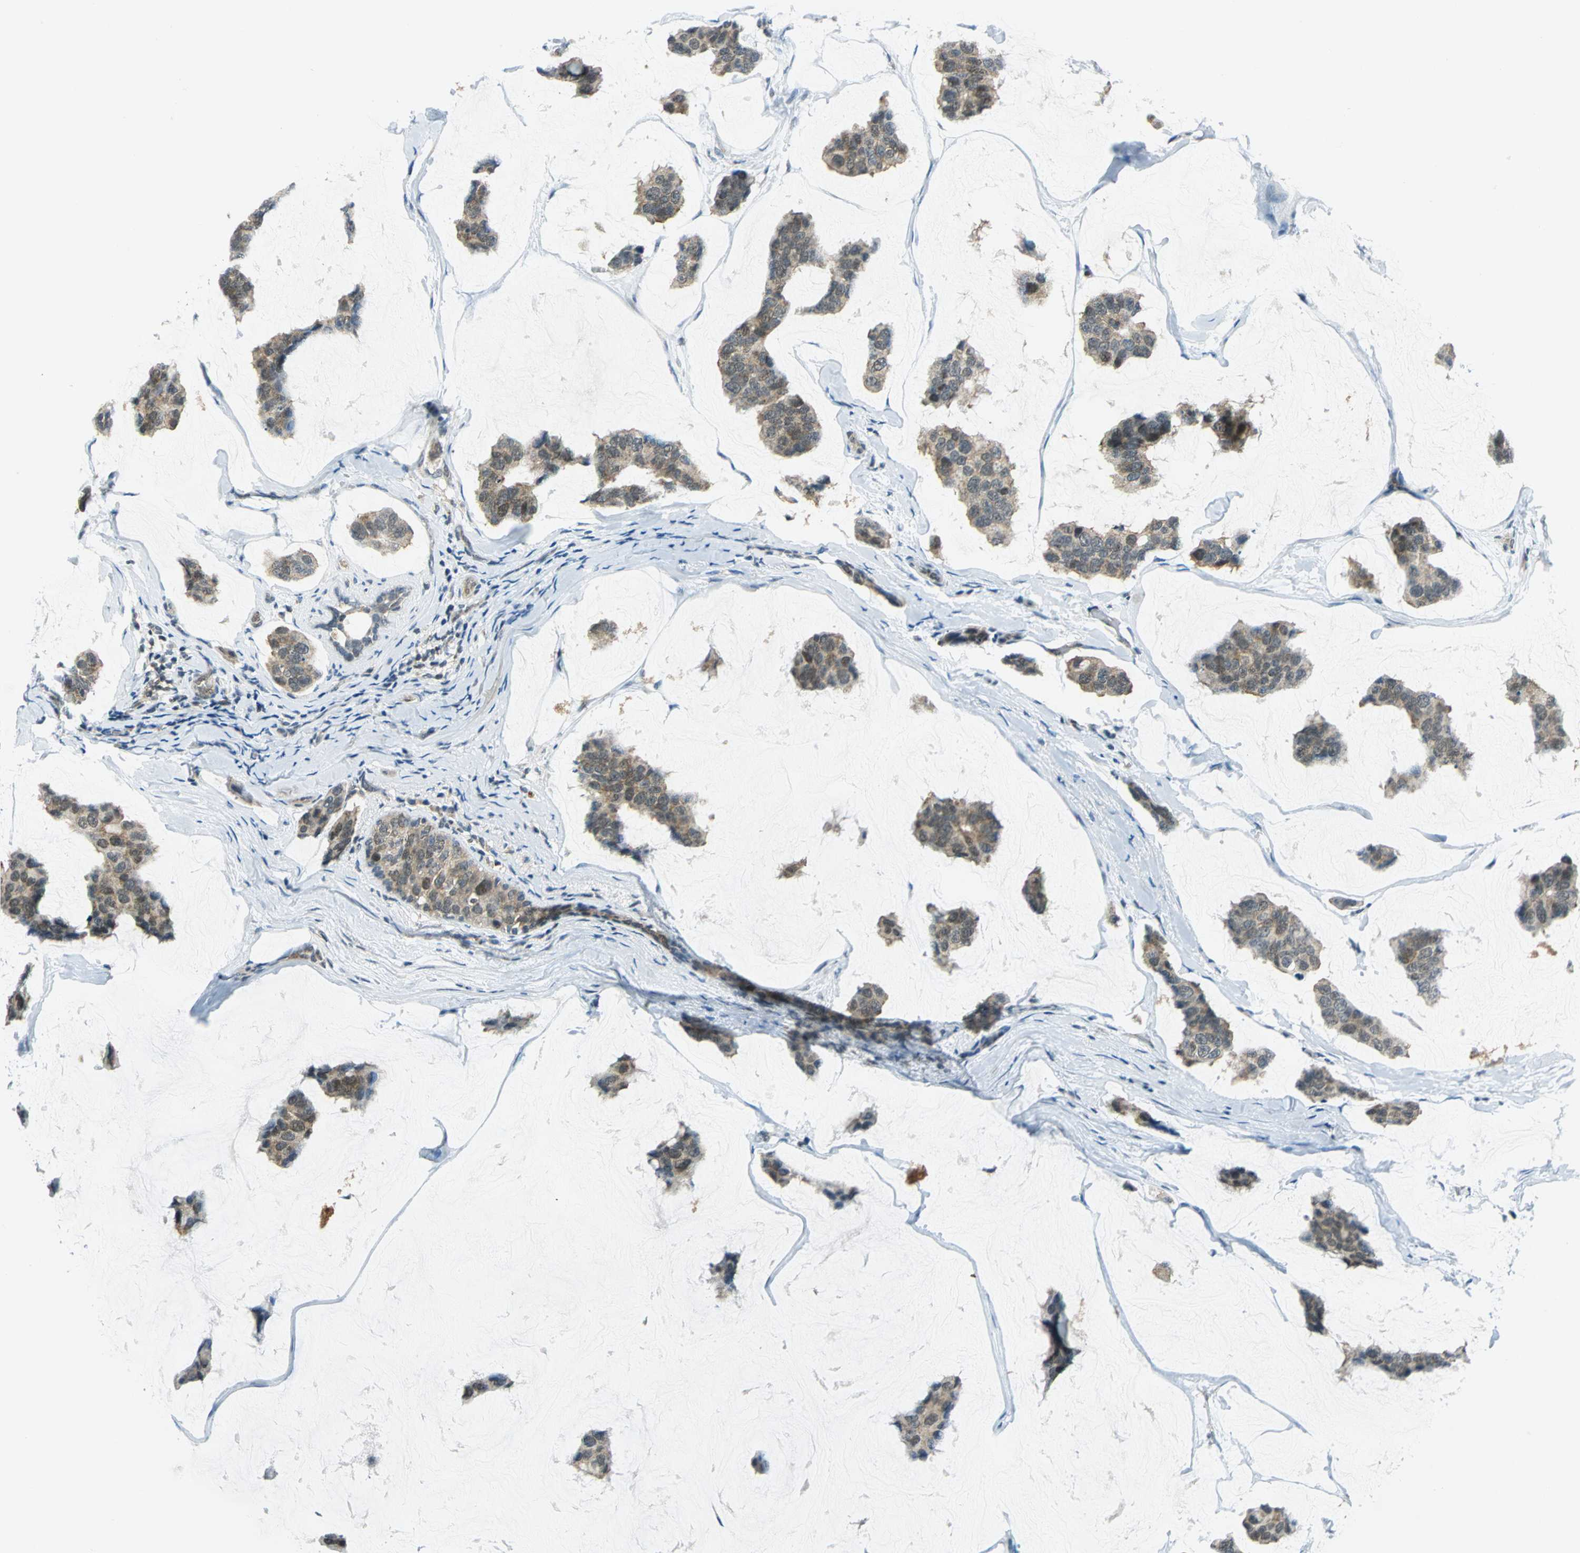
{"staining": {"intensity": "moderate", "quantity": ">75%", "location": "cytoplasmic/membranous"}, "tissue": "breast cancer", "cell_type": "Tumor cells", "image_type": "cancer", "snomed": [{"axis": "morphology", "description": "Normal tissue, NOS"}, {"axis": "morphology", "description": "Duct carcinoma"}, {"axis": "topography", "description": "Breast"}], "caption": "Tumor cells exhibit moderate cytoplasmic/membranous positivity in about >75% of cells in infiltrating ductal carcinoma (breast).", "gene": "PIN1", "patient": {"sex": "female", "age": 50}}